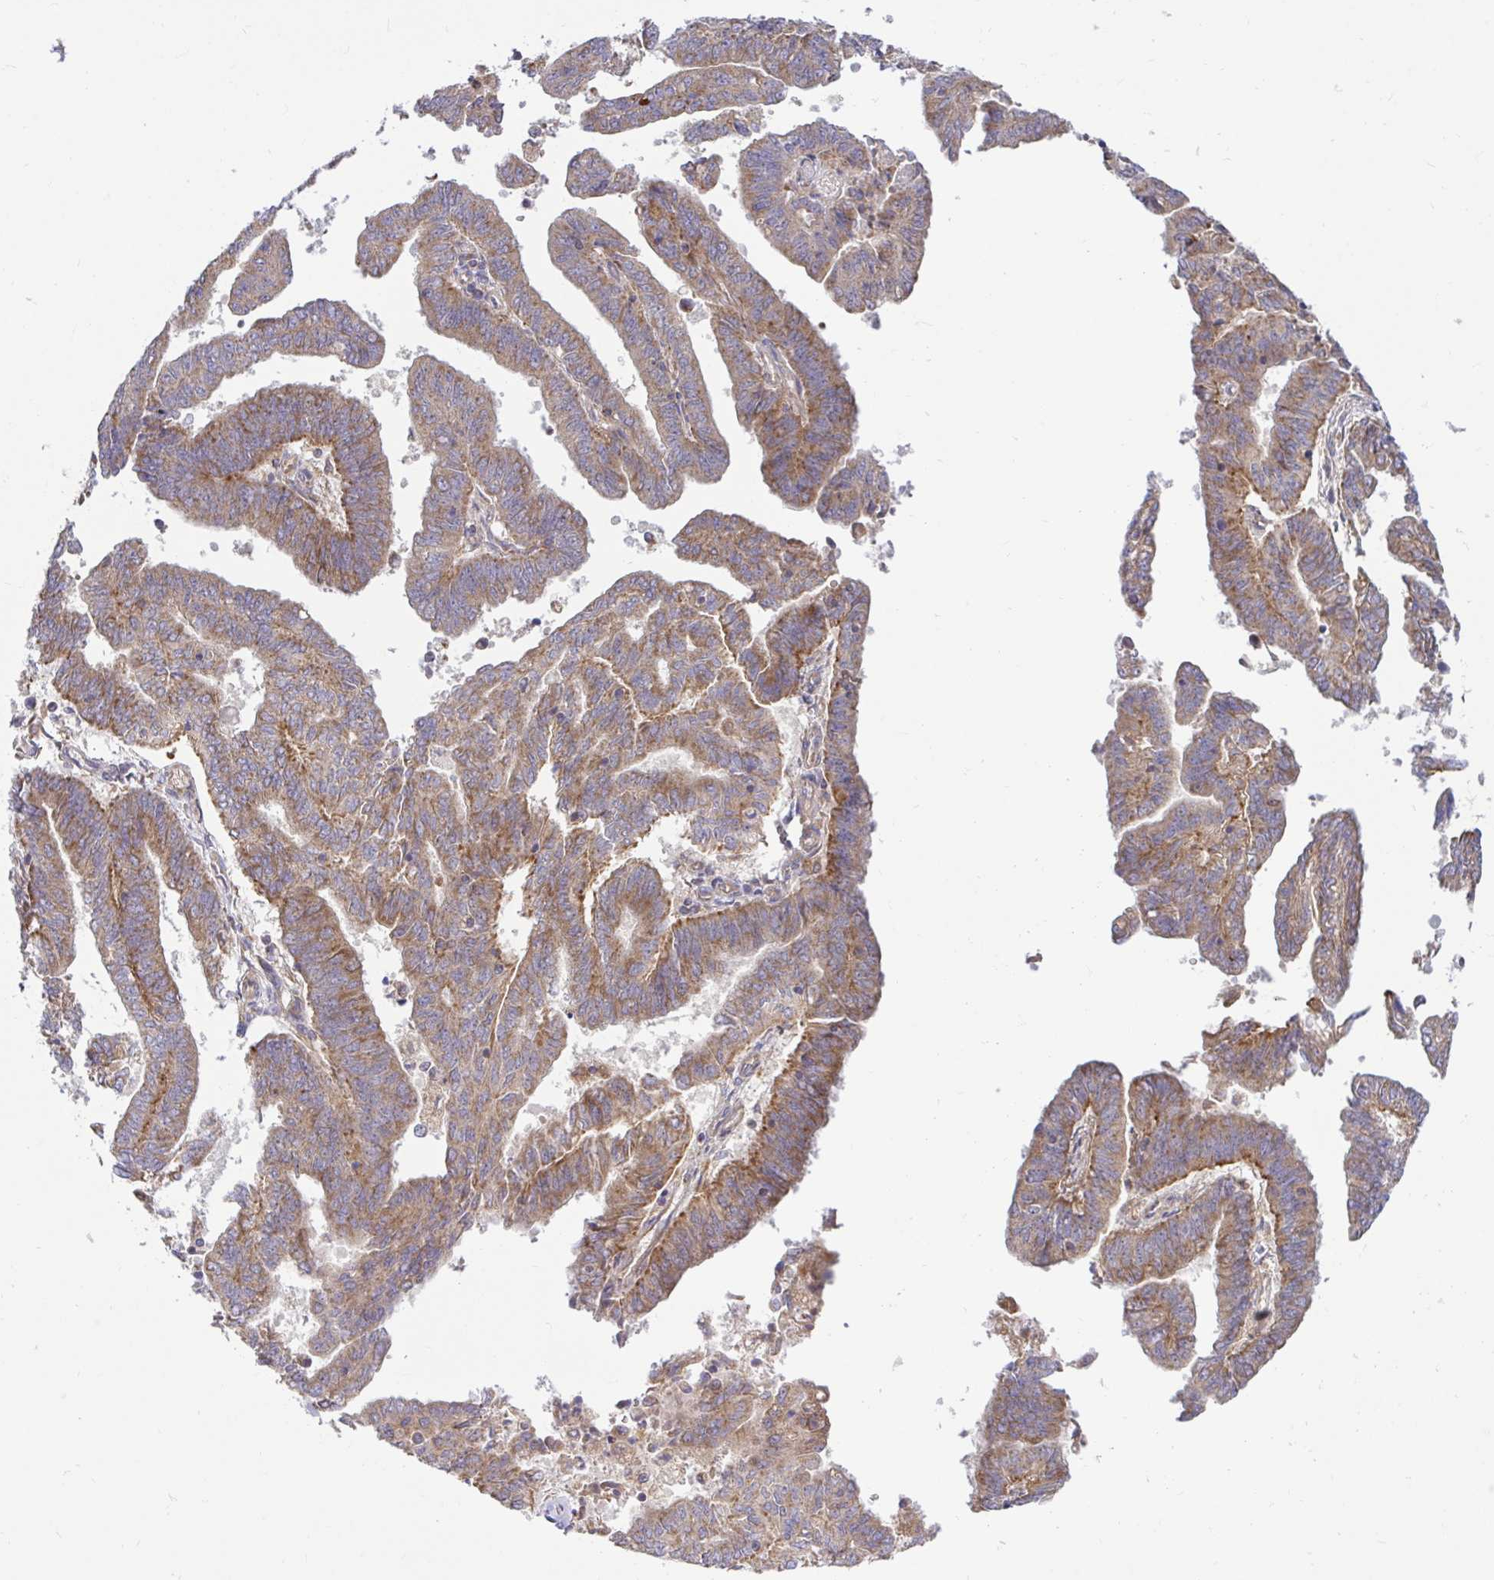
{"staining": {"intensity": "moderate", "quantity": ">75%", "location": "cytoplasmic/membranous"}, "tissue": "endometrial cancer", "cell_type": "Tumor cells", "image_type": "cancer", "snomed": [{"axis": "morphology", "description": "Adenocarcinoma, NOS"}, {"axis": "topography", "description": "Endometrium"}], "caption": "Approximately >75% of tumor cells in human endometrial cancer show moderate cytoplasmic/membranous protein staining as visualized by brown immunohistochemical staining.", "gene": "VTI1B", "patient": {"sex": "female", "age": 82}}